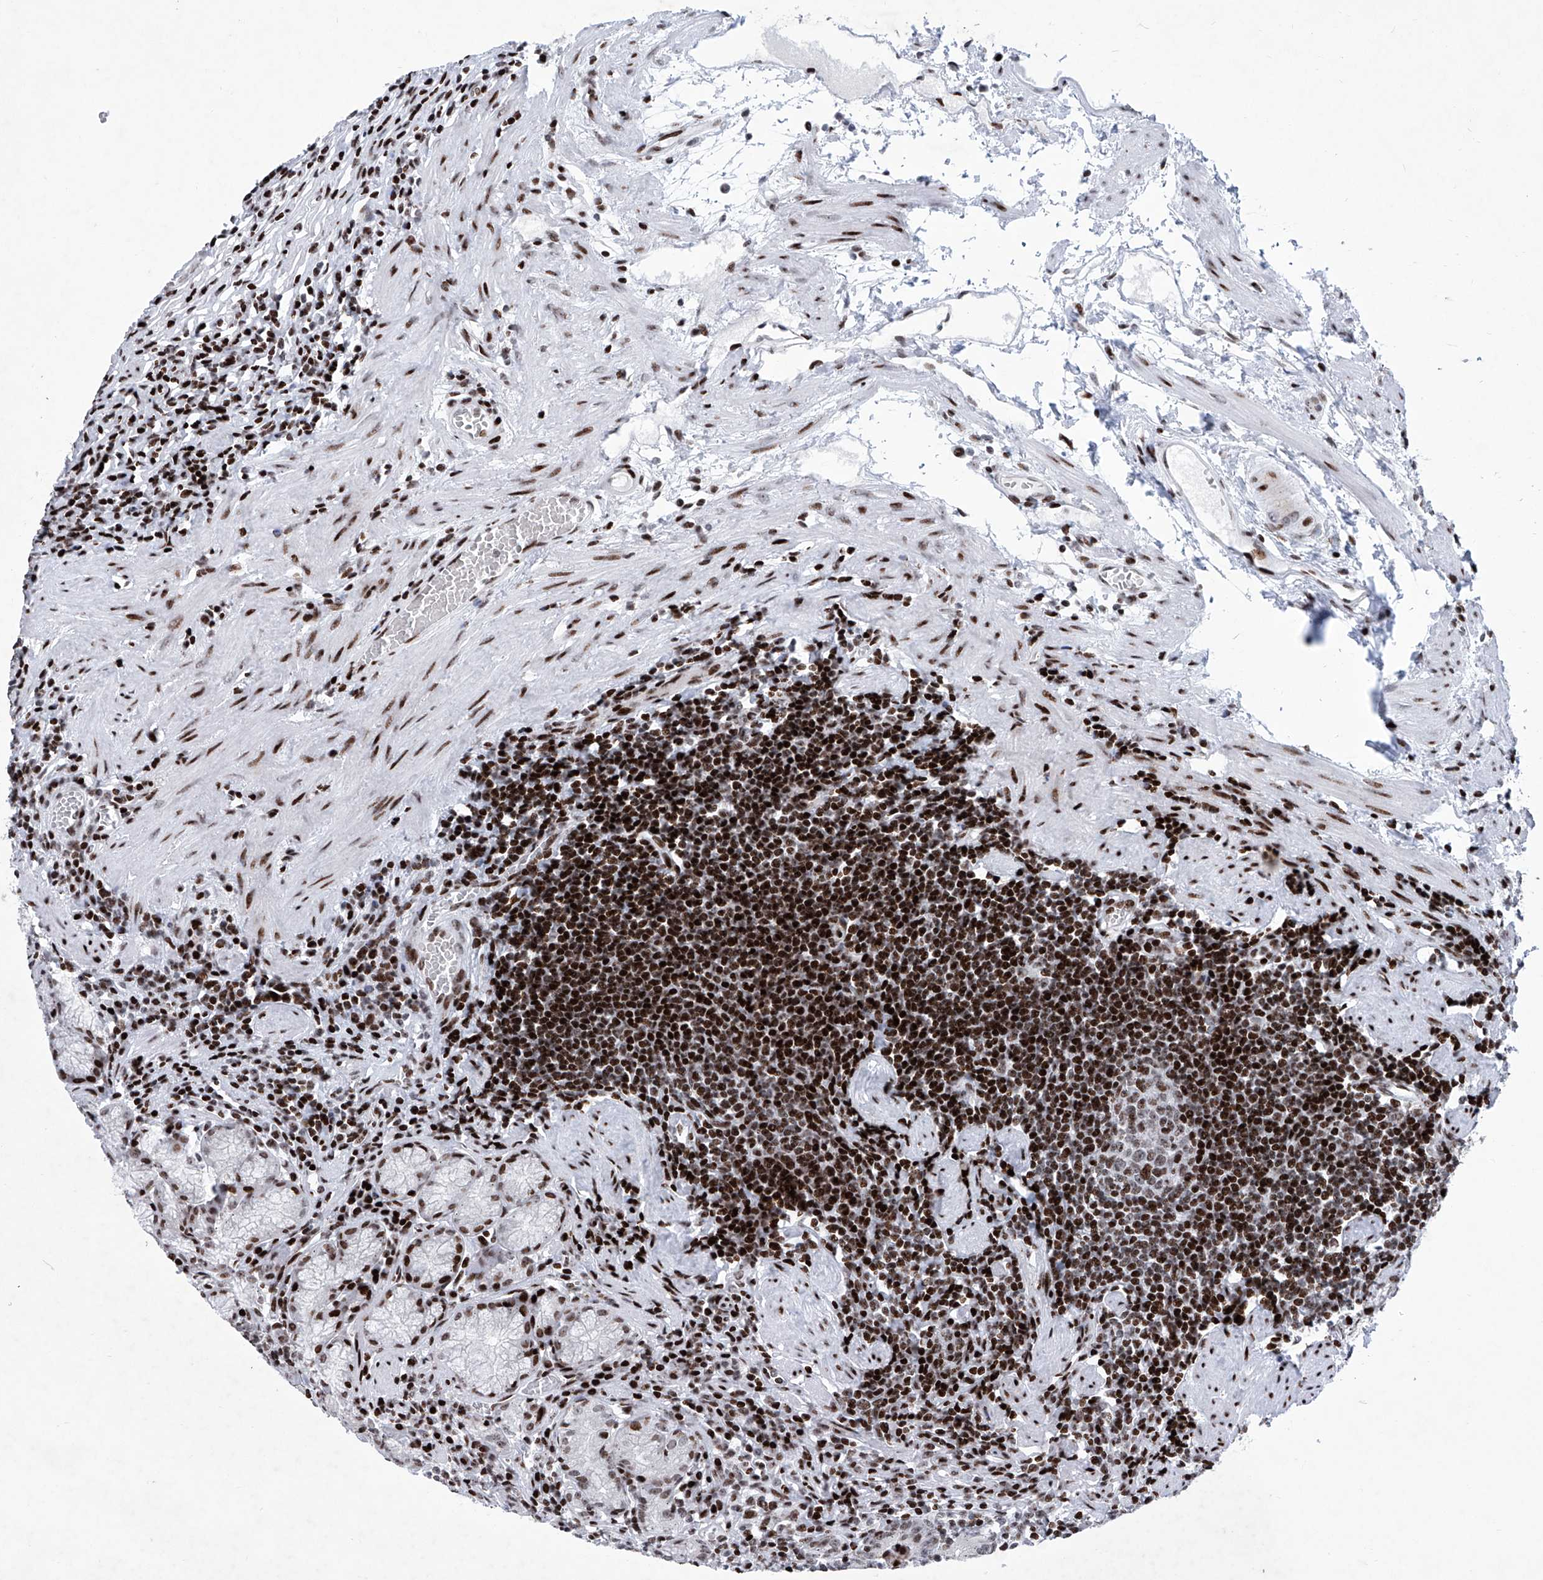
{"staining": {"intensity": "moderate", "quantity": ">75%", "location": "nuclear"}, "tissue": "stomach", "cell_type": "Glandular cells", "image_type": "normal", "snomed": [{"axis": "morphology", "description": "Normal tissue, NOS"}, {"axis": "topography", "description": "Stomach"}], "caption": "Unremarkable stomach displays moderate nuclear expression in about >75% of glandular cells, visualized by immunohistochemistry.", "gene": "HEY2", "patient": {"sex": "male", "age": 55}}